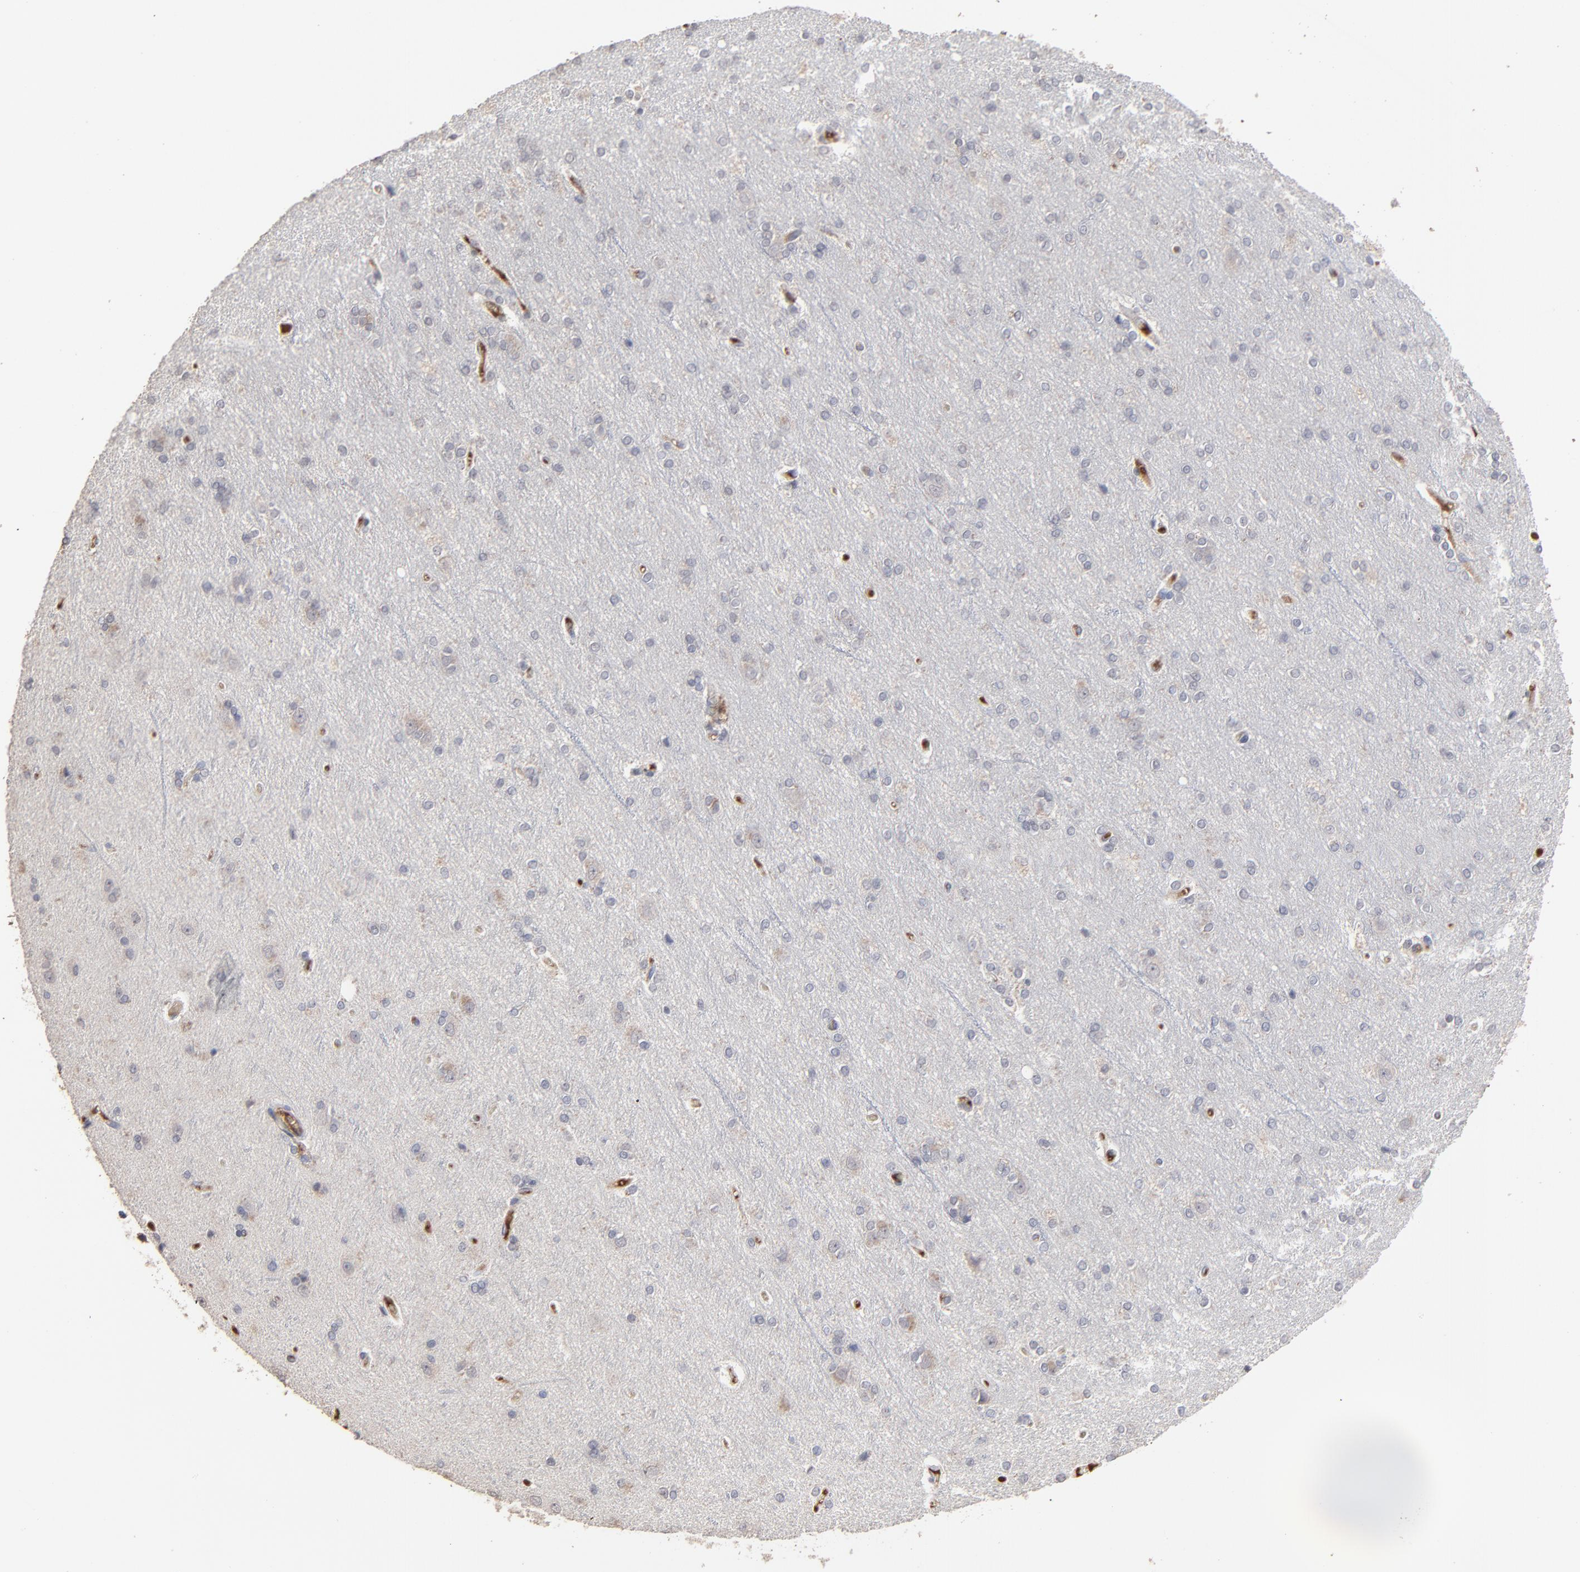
{"staining": {"intensity": "negative", "quantity": "none", "location": "none"}, "tissue": "cerebral cortex", "cell_type": "Endothelial cells", "image_type": "normal", "snomed": [{"axis": "morphology", "description": "Normal tissue, NOS"}, {"axis": "topography", "description": "Cerebral cortex"}], "caption": "An IHC image of benign cerebral cortex is shown. There is no staining in endothelial cells of cerebral cortex.", "gene": "VPREB3", "patient": {"sex": "female", "age": 54}}